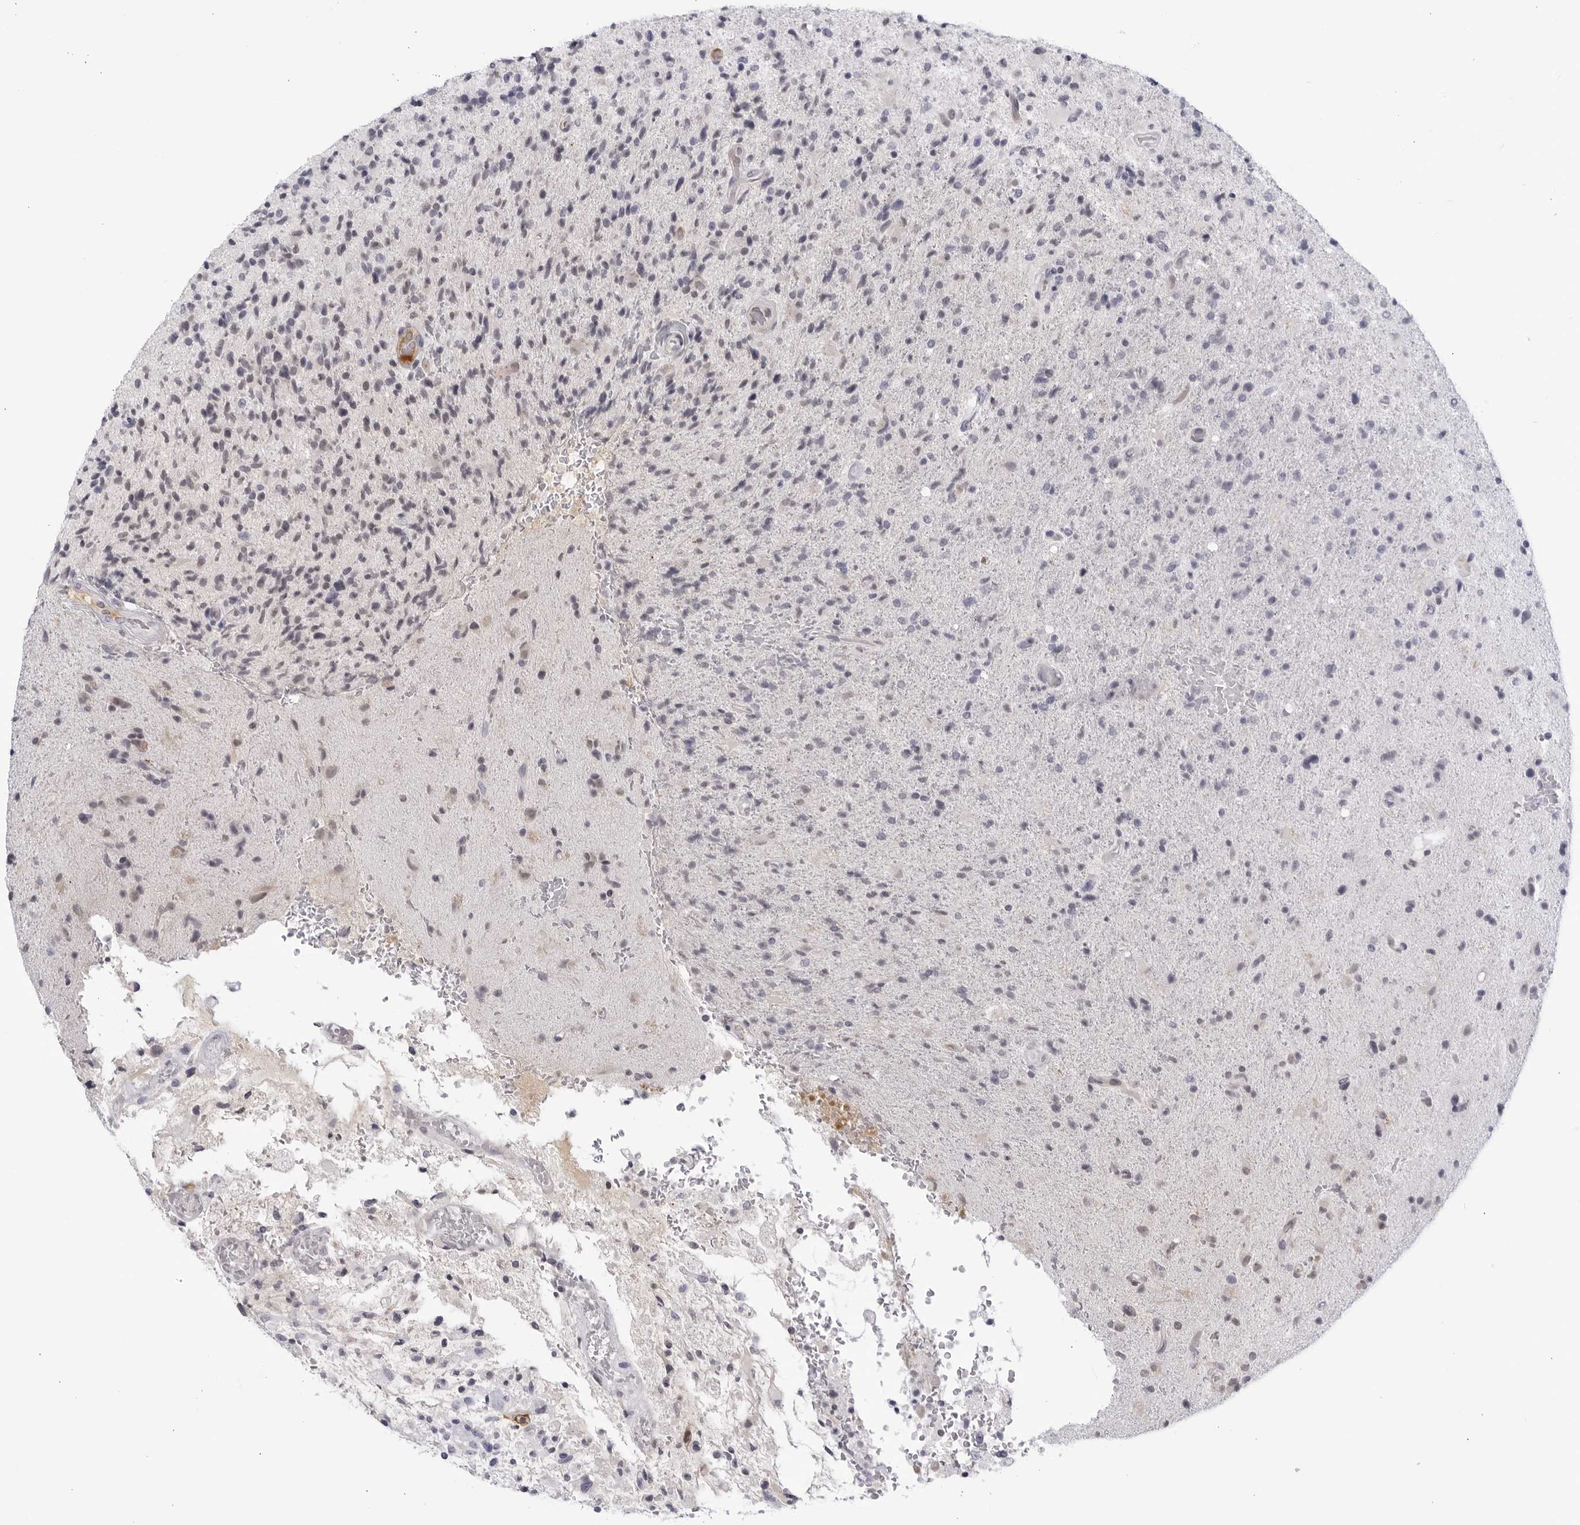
{"staining": {"intensity": "negative", "quantity": "none", "location": "none"}, "tissue": "glioma", "cell_type": "Tumor cells", "image_type": "cancer", "snomed": [{"axis": "morphology", "description": "Glioma, malignant, High grade"}, {"axis": "topography", "description": "Brain"}], "caption": "The photomicrograph displays no staining of tumor cells in malignant high-grade glioma.", "gene": "CNBD1", "patient": {"sex": "male", "age": 72}}